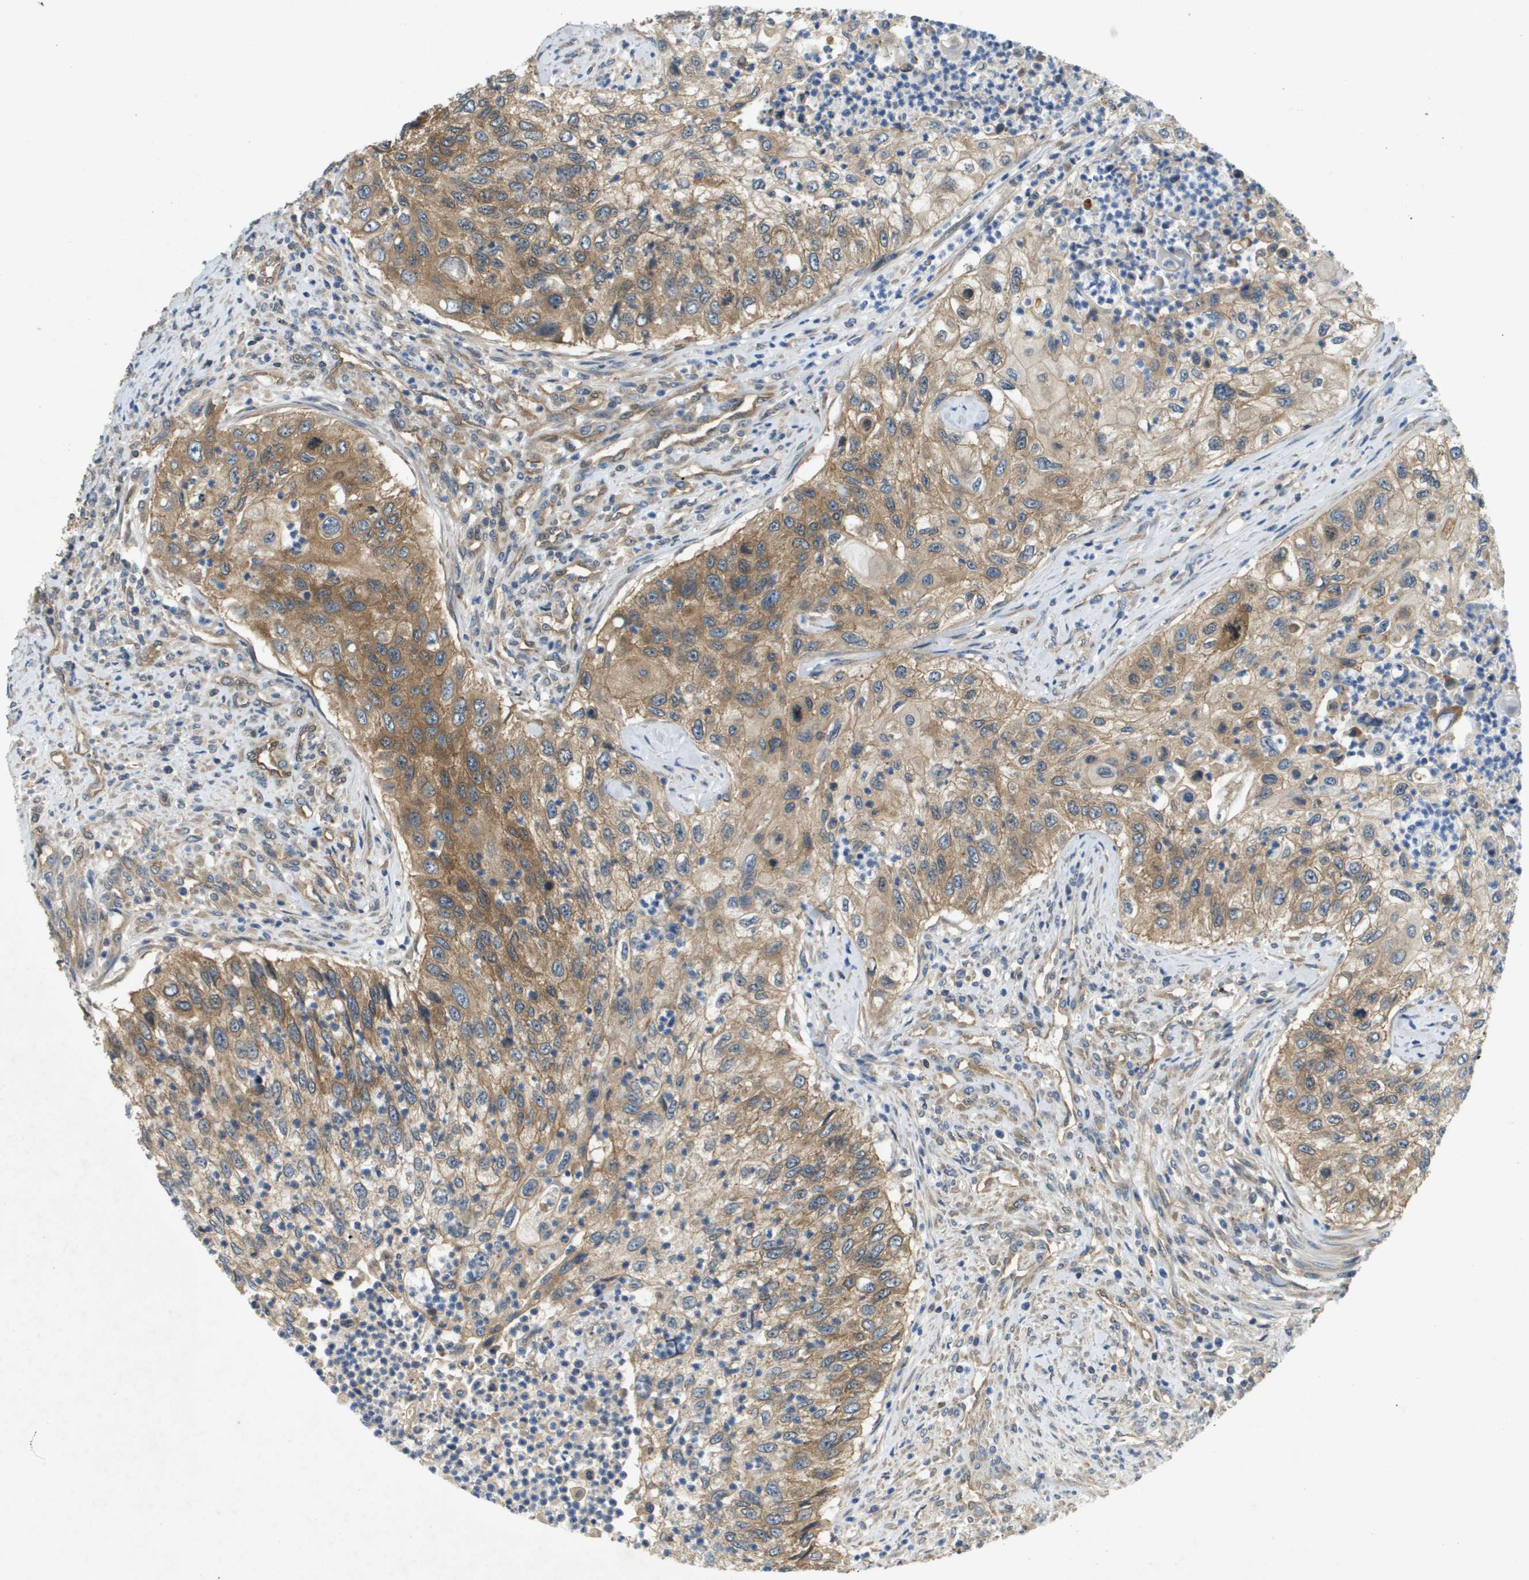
{"staining": {"intensity": "moderate", "quantity": ">75%", "location": "cytoplasmic/membranous"}, "tissue": "urothelial cancer", "cell_type": "Tumor cells", "image_type": "cancer", "snomed": [{"axis": "morphology", "description": "Urothelial carcinoma, High grade"}, {"axis": "topography", "description": "Urinary bladder"}], "caption": "An image of human urothelial cancer stained for a protein exhibits moderate cytoplasmic/membranous brown staining in tumor cells.", "gene": "PGAP3", "patient": {"sex": "female", "age": 60}}